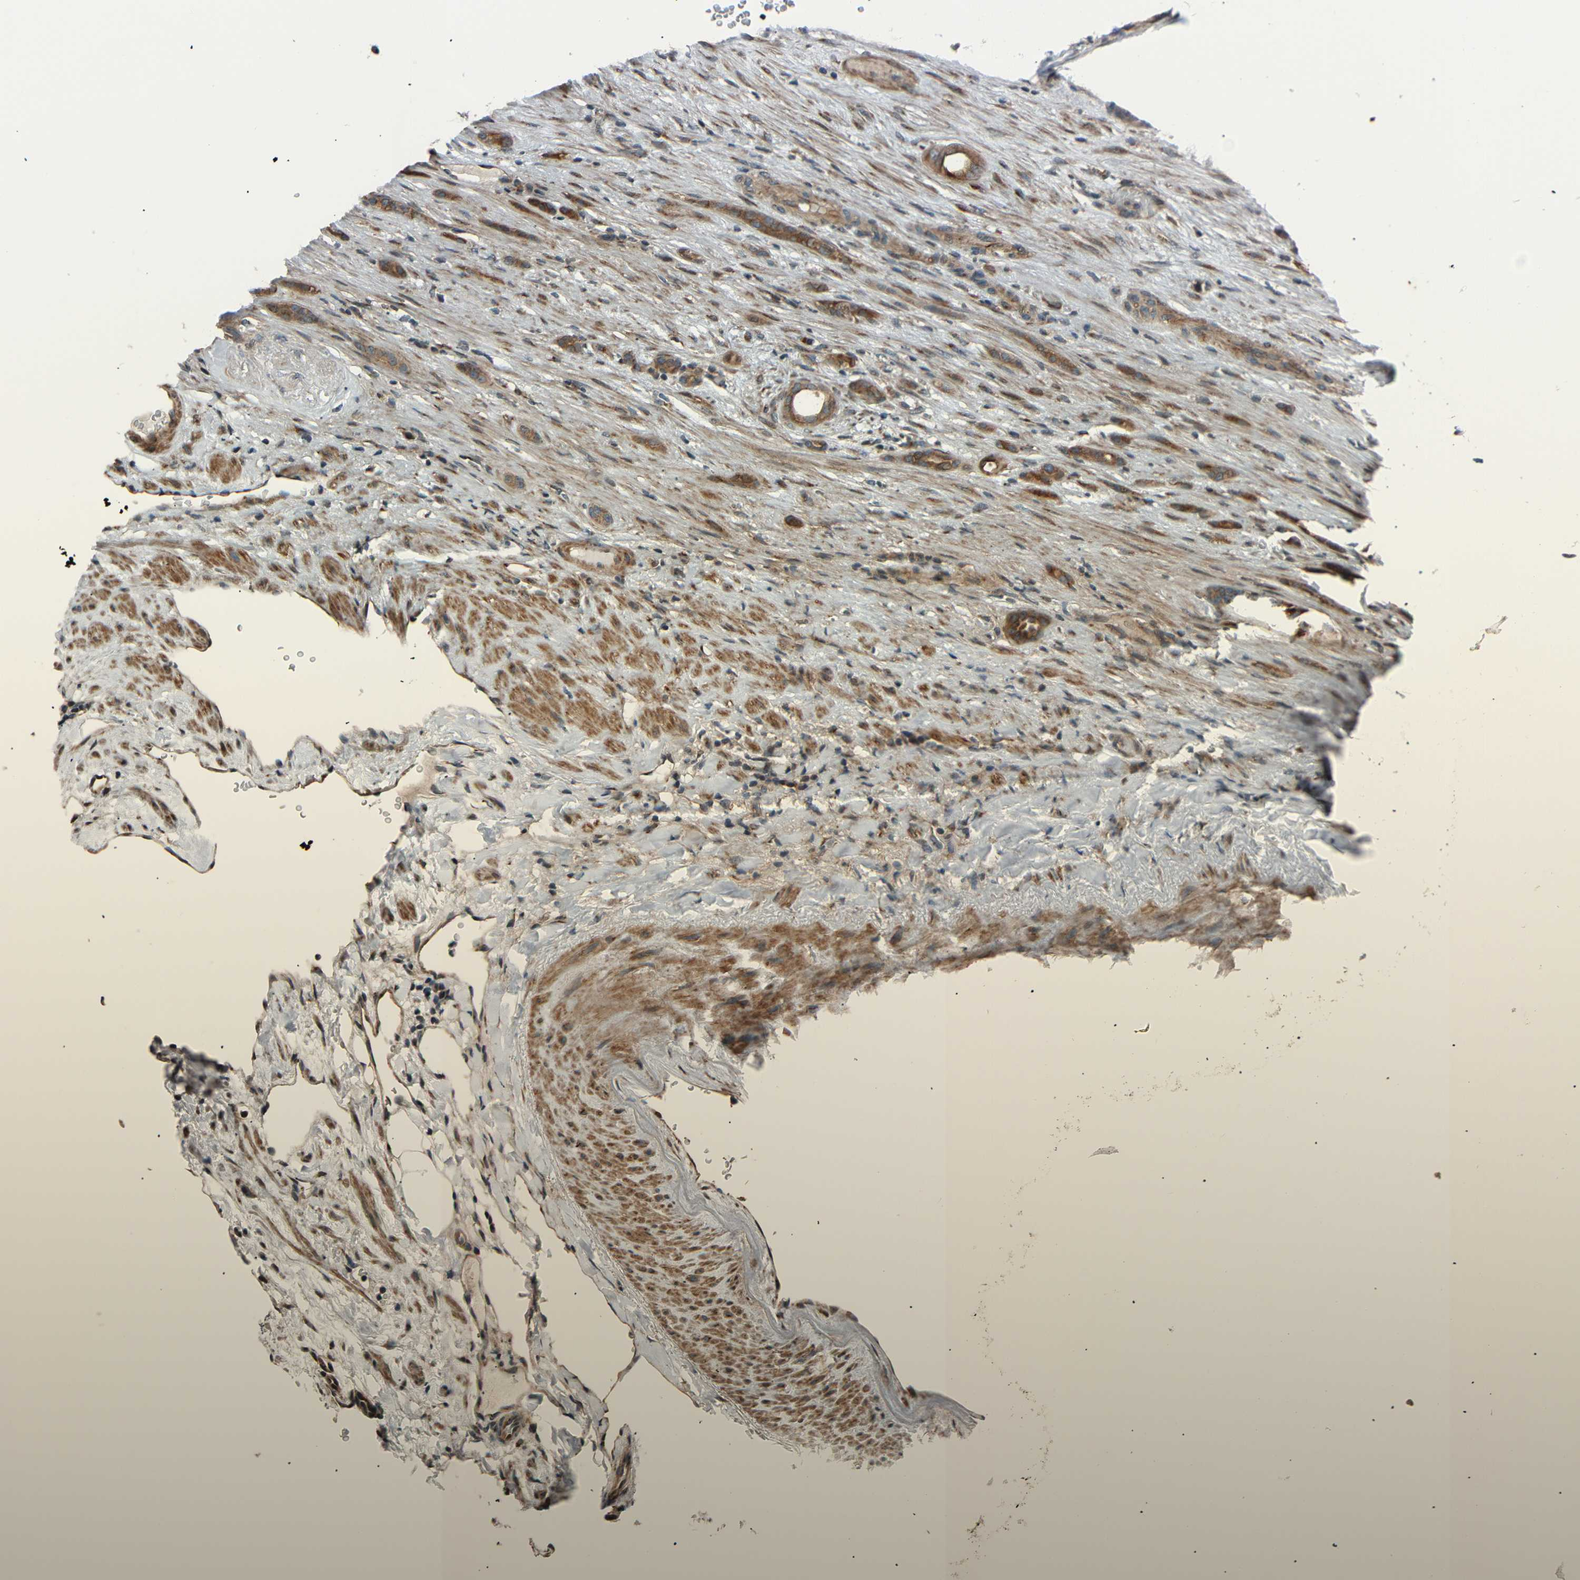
{"staining": {"intensity": "weak", "quantity": ">75%", "location": "cytoplasmic/membranous,nuclear"}, "tissue": "renal cancer", "cell_type": "Tumor cells", "image_type": "cancer", "snomed": [{"axis": "morphology", "description": "Adenocarcinoma, NOS"}, {"axis": "topography", "description": "Kidney"}], "caption": "Renal adenocarcinoma stained with DAB immunohistochemistry exhibits low levels of weak cytoplasmic/membranous and nuclear positivity in approximately >75% of tumor cells. (DAB = brown stain, brightfield microscopy at high magnification).", "gene": "AKAP9", "patient": {"sex": "male", "age": 63}}